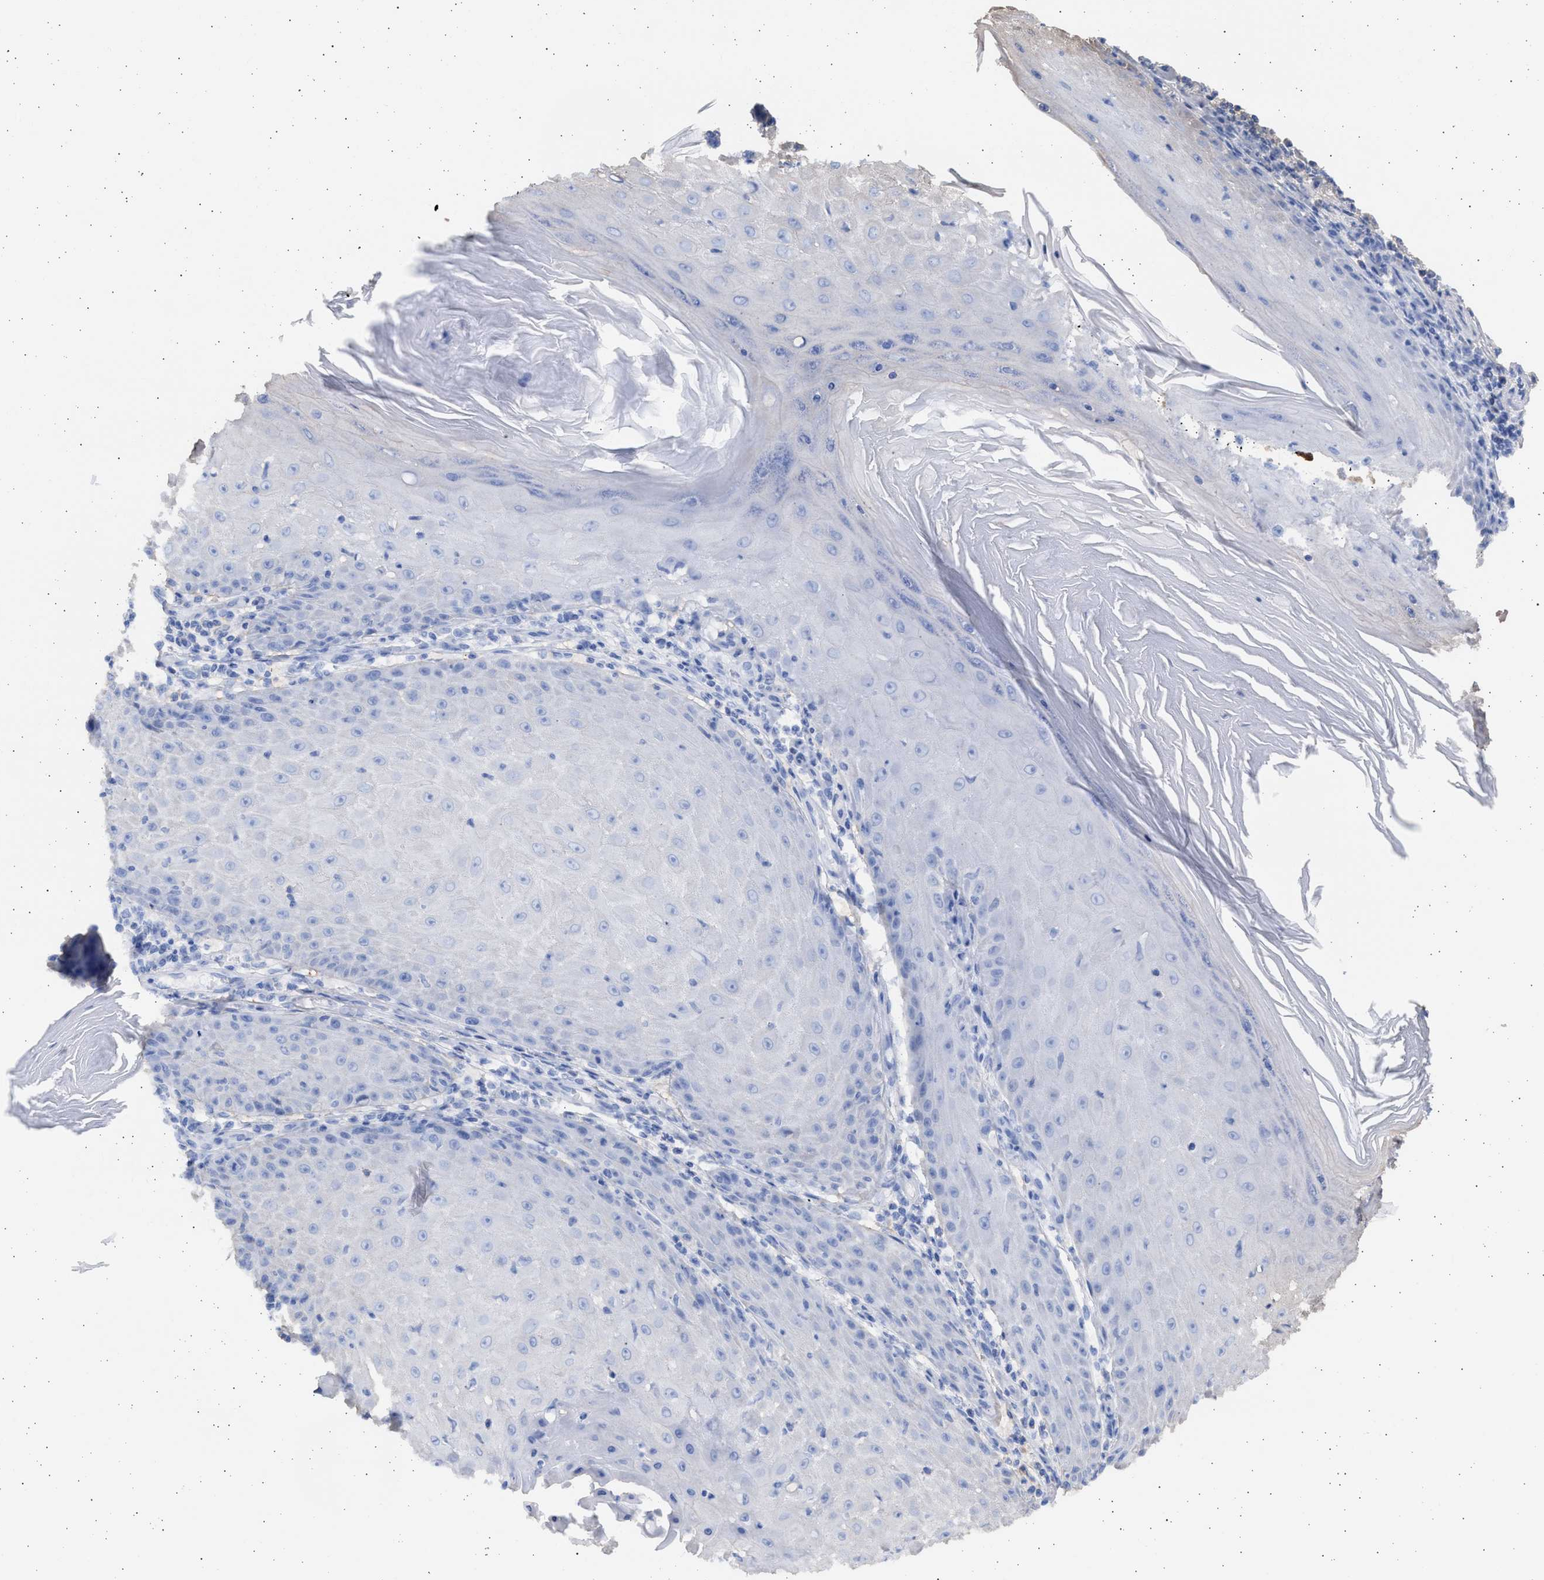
{"staining": {"intensity": "negative", "quantity": "none", "location": "none"}, "tissue": "skin cancer", "cell_type": "Tumor cells", "image_type": "cancer", "snomed": [{"axis": "morphology", "description": "Squamous cell carcinoma, NOS"}, {"axis": "topography", "description": "Skin"}], "caption": "Skin squamous cell carcinoma stained for a protein using IHC demonstrates no expression tumor cells.", "gene": "ALDOC", "patient": {"sex": "female", "age": 73}}